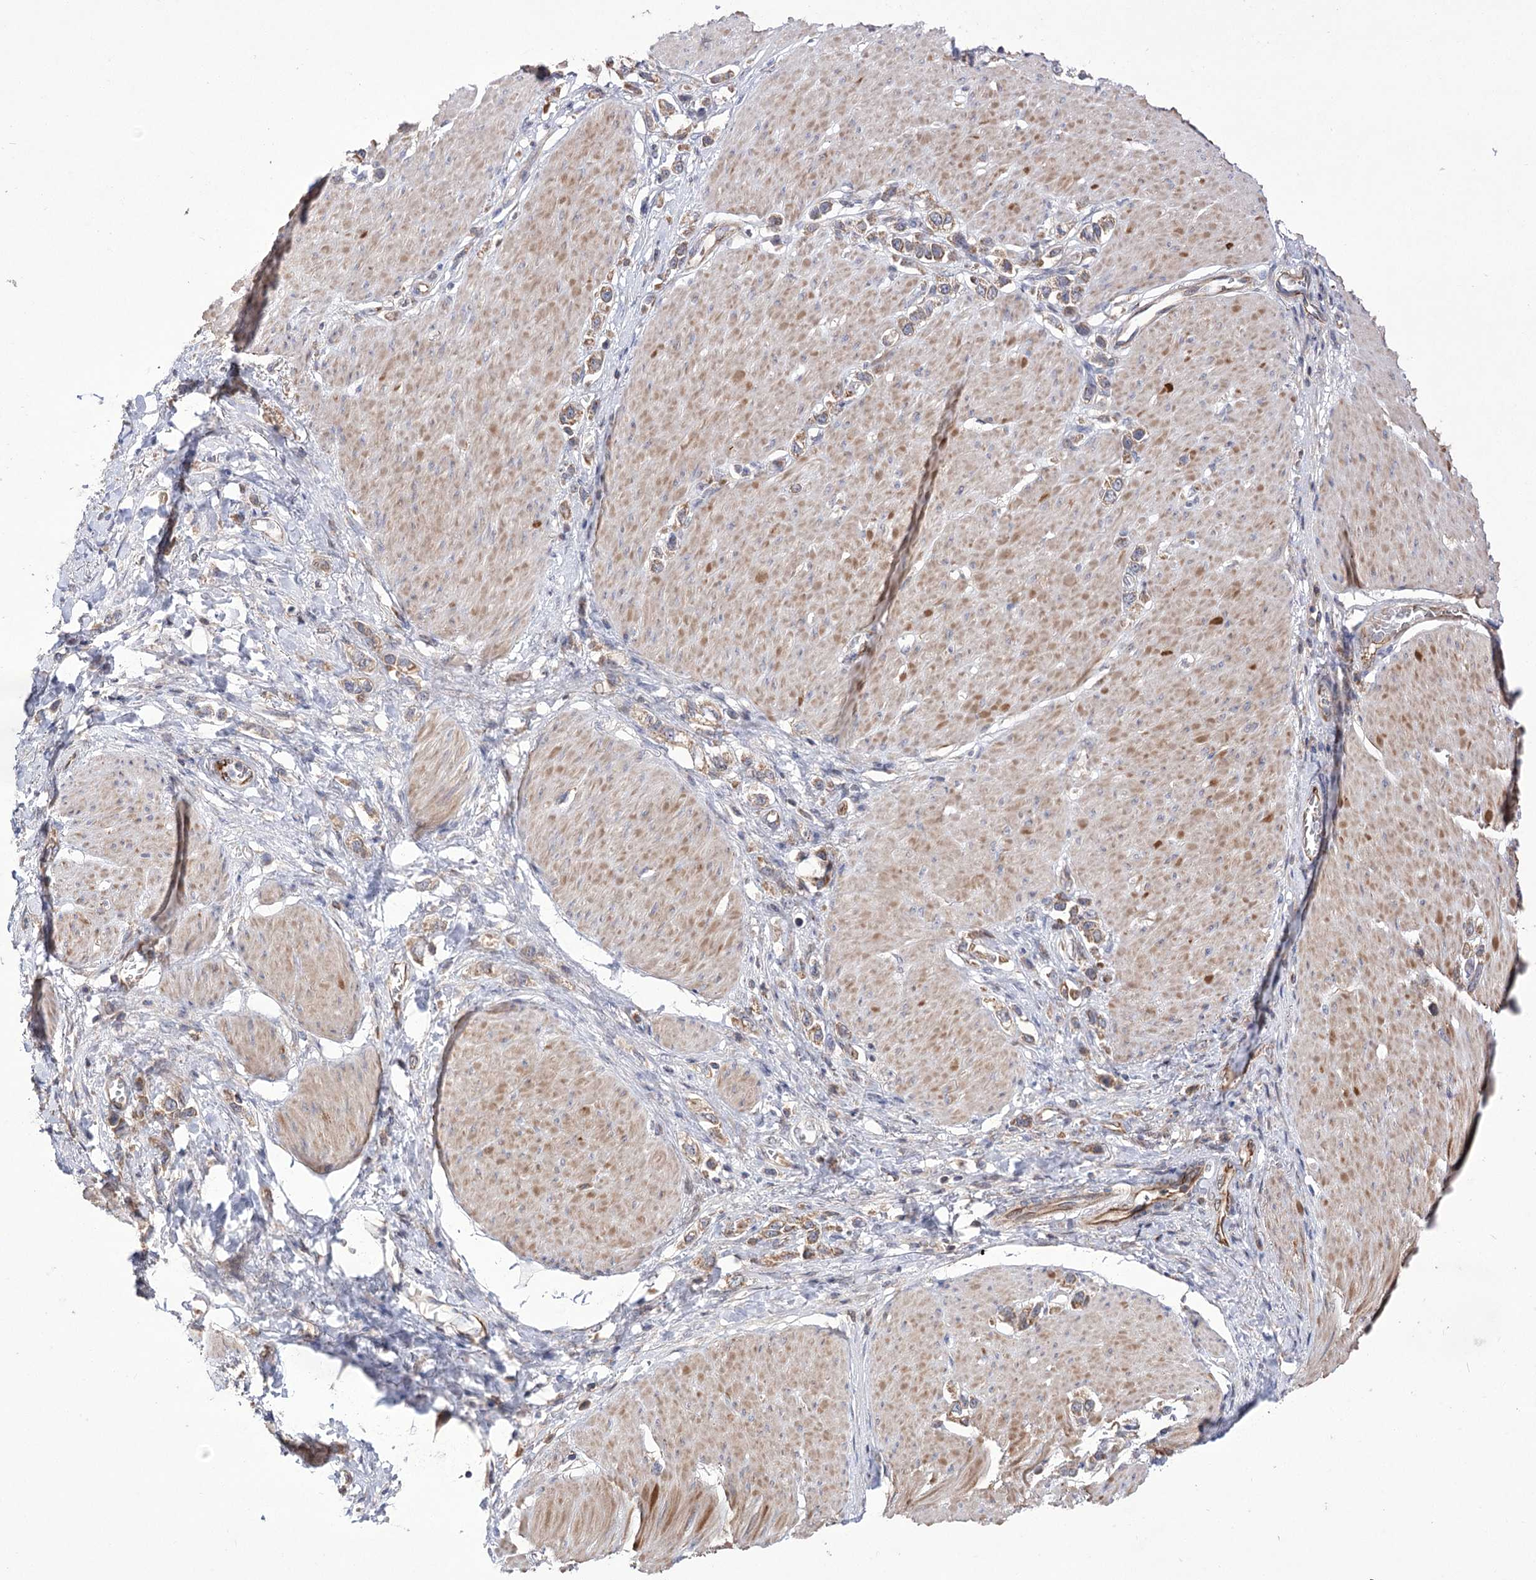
{"staining": {"intensity": "moderate", "quantity": ">75%", "location": "cytoplasmic/membranous"}, "tissue": "stomach cancer", "cell_type": "Tumor cells", "image_type": "cancer", "snomed": [{"axis": "morphology", "description": "Normal tissue, NOS"}, {"axis": "morphology", "description": "Adenocarcinoma, NOS"}, {"axis": "topography", "description": "Stomach, upper"}, {"axis": "topography", "description": "Stomach"}], "caption": "Protein expression analysis of stomach adenocarcinoma exhibits moderate cytoplasmic/membranous staining in about >75% of tumor cells. (Stains: DAB (3,3'-diaminobenzidine) in brown, nuclei in blue, Microscopy: brightfield microscopy at high magnification).", "gene": "ECHDC3", "patient": {"sex": "female", "age": 65}}